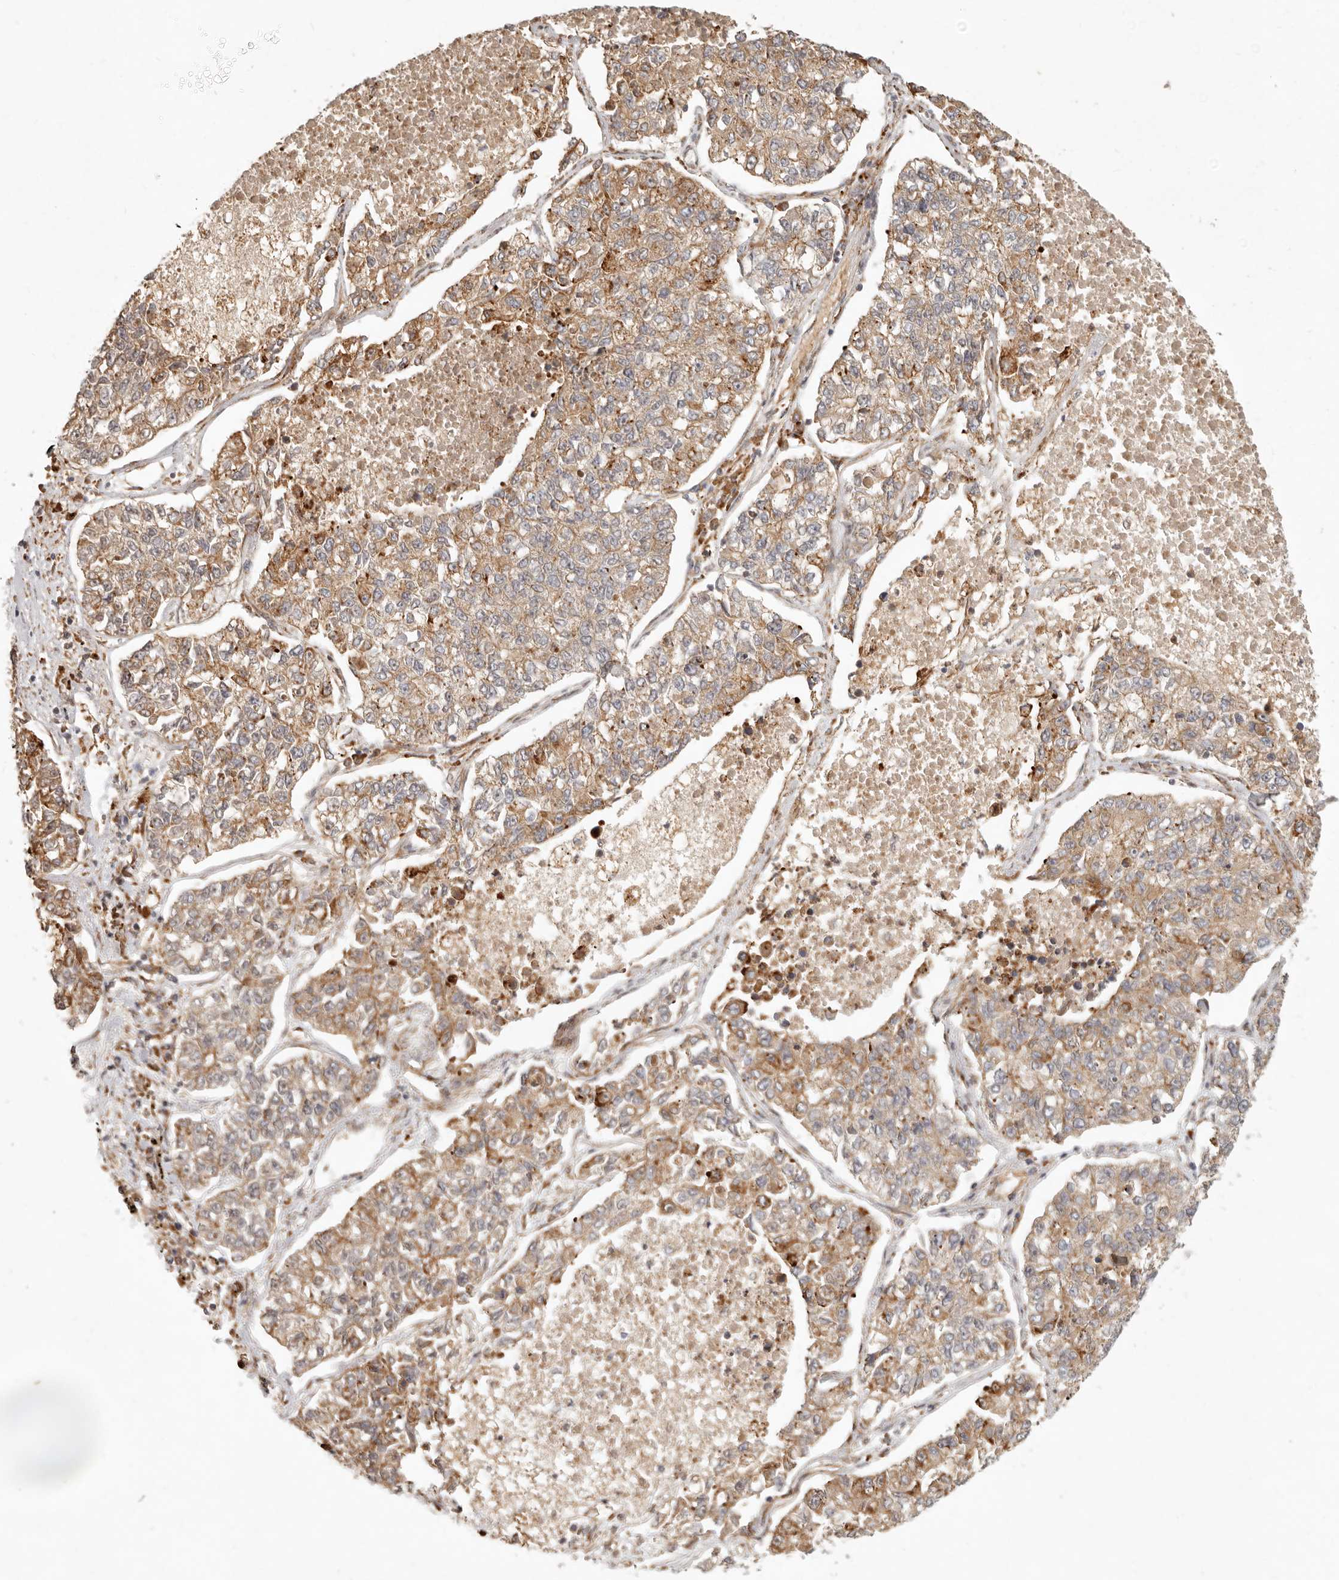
{"staining": {"intensity": "moderate", "quantity": ">75%", "location": "cytoplasmic/membranous"}, "tissue": "lung cancer", "cell_type": "Tumor cells", "image_type": "cancer", "snomed": [{"axis": "morphology", "description": "Adenocarcinoma, NOS"}, {"axis": "topography", "description": "Lung"}], "caption": "The histopathology image exhibits a brown stain indicating the presence of a protein in the cytoplasmic/membranous of tumor cells in lung cancer. (DAB IHC with brightfield microscopy, high magnification).", "gene": "KLHL38", "patient": {"sex": "male", "age": 49}}